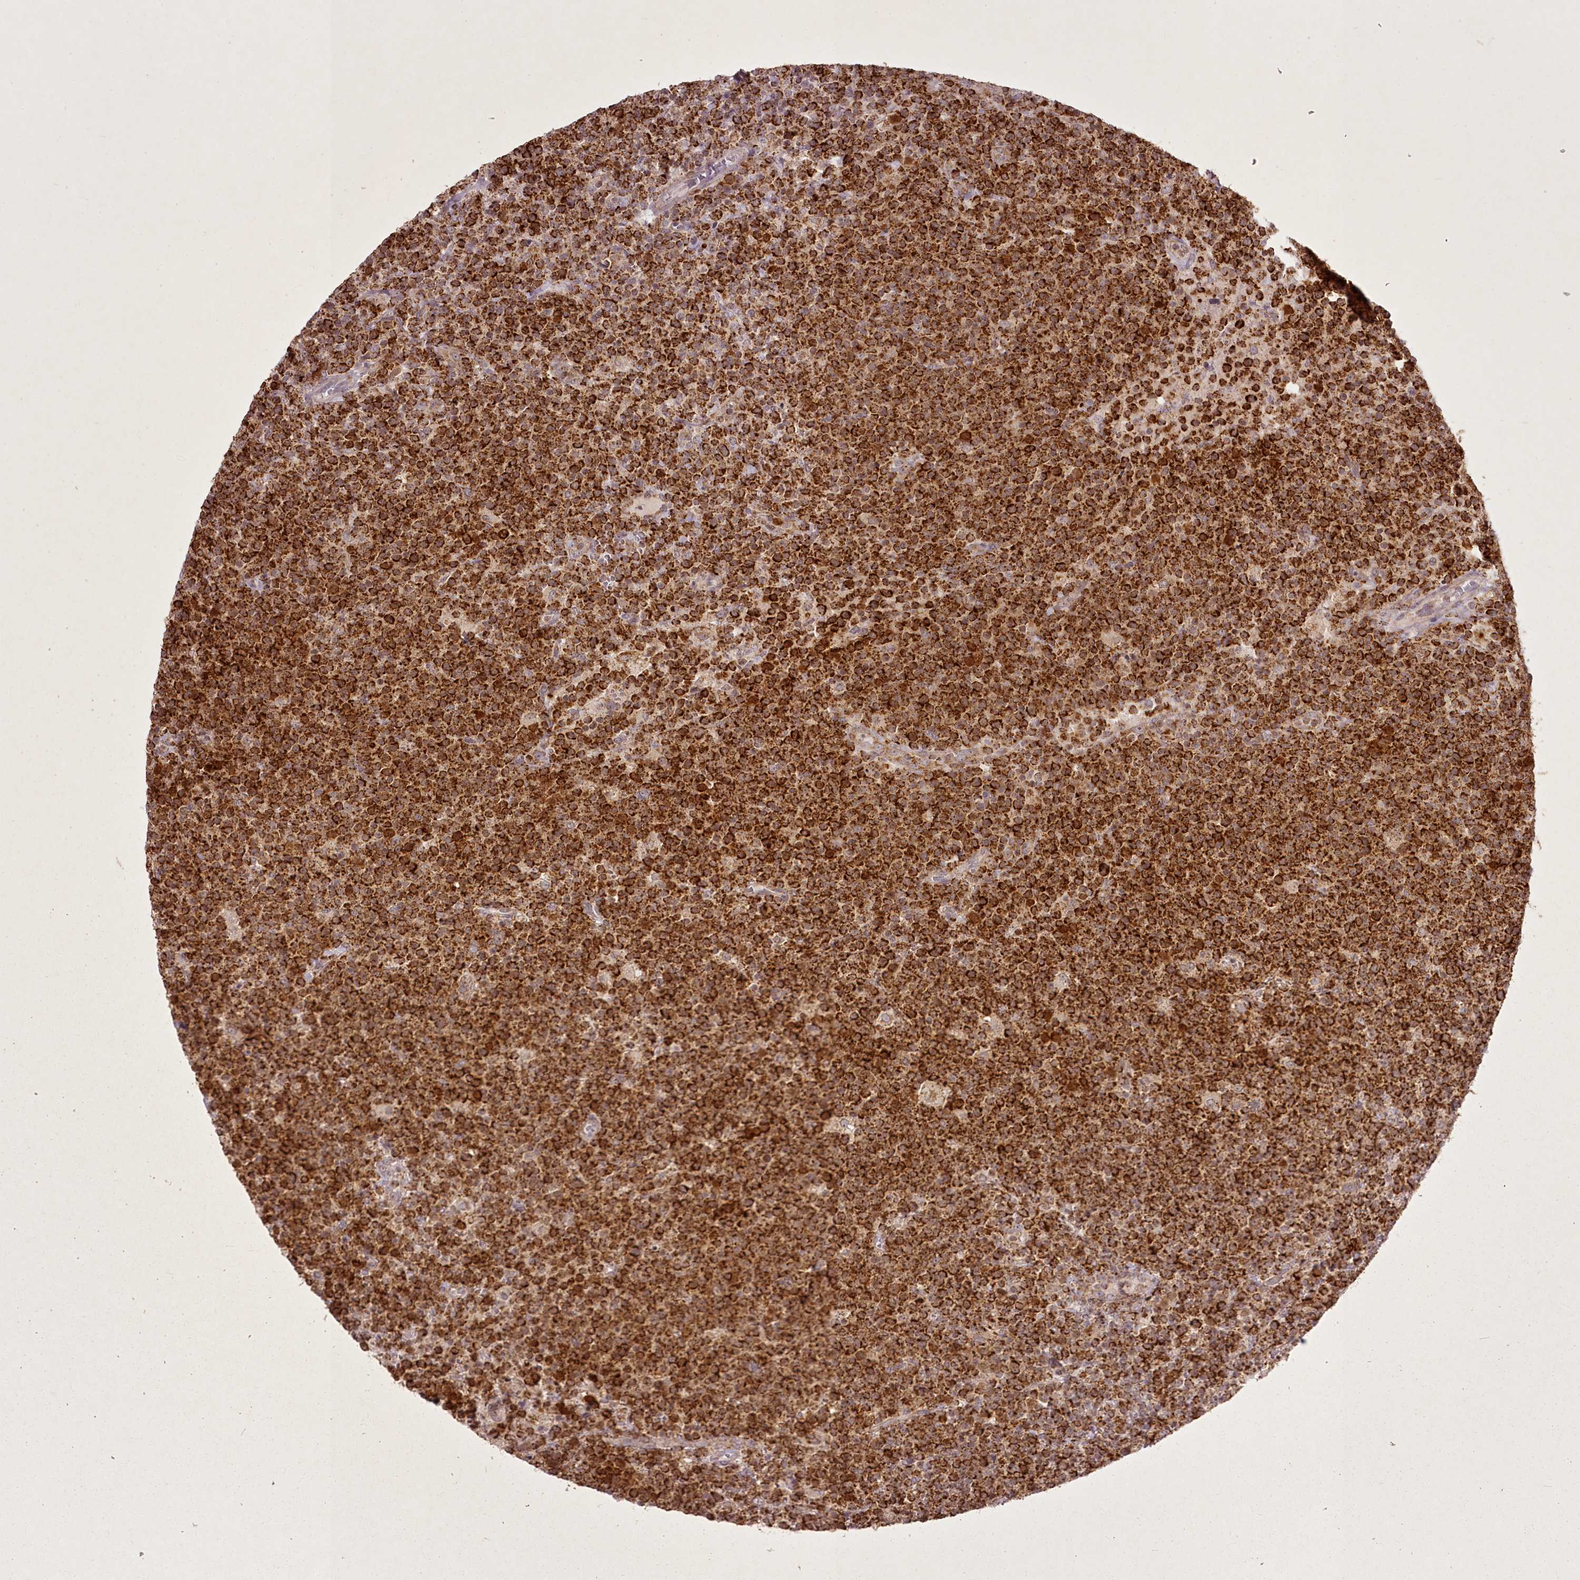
{"staining": {"intensity": "strong", "quantity": ">75%", "location": "cytoplasmic/membranous"}, "tissue": "lymphoma", "cell_type": "Tumor cells", "image_type": "cancer", "snomed": [{"axis": "morphology", "description": "Malignant lymphoma, non-Hodgkin's type, High grade"}, {"axis": "topography", "description": "Lymph node"}], "caption": "Lymphoma stained with a brown dye shows strong cytoplasmic/membranous positive staining in about >75% of tumor cells.", "gene": "CHCHD2", "patient": {"sex": "male", "age": 61}}